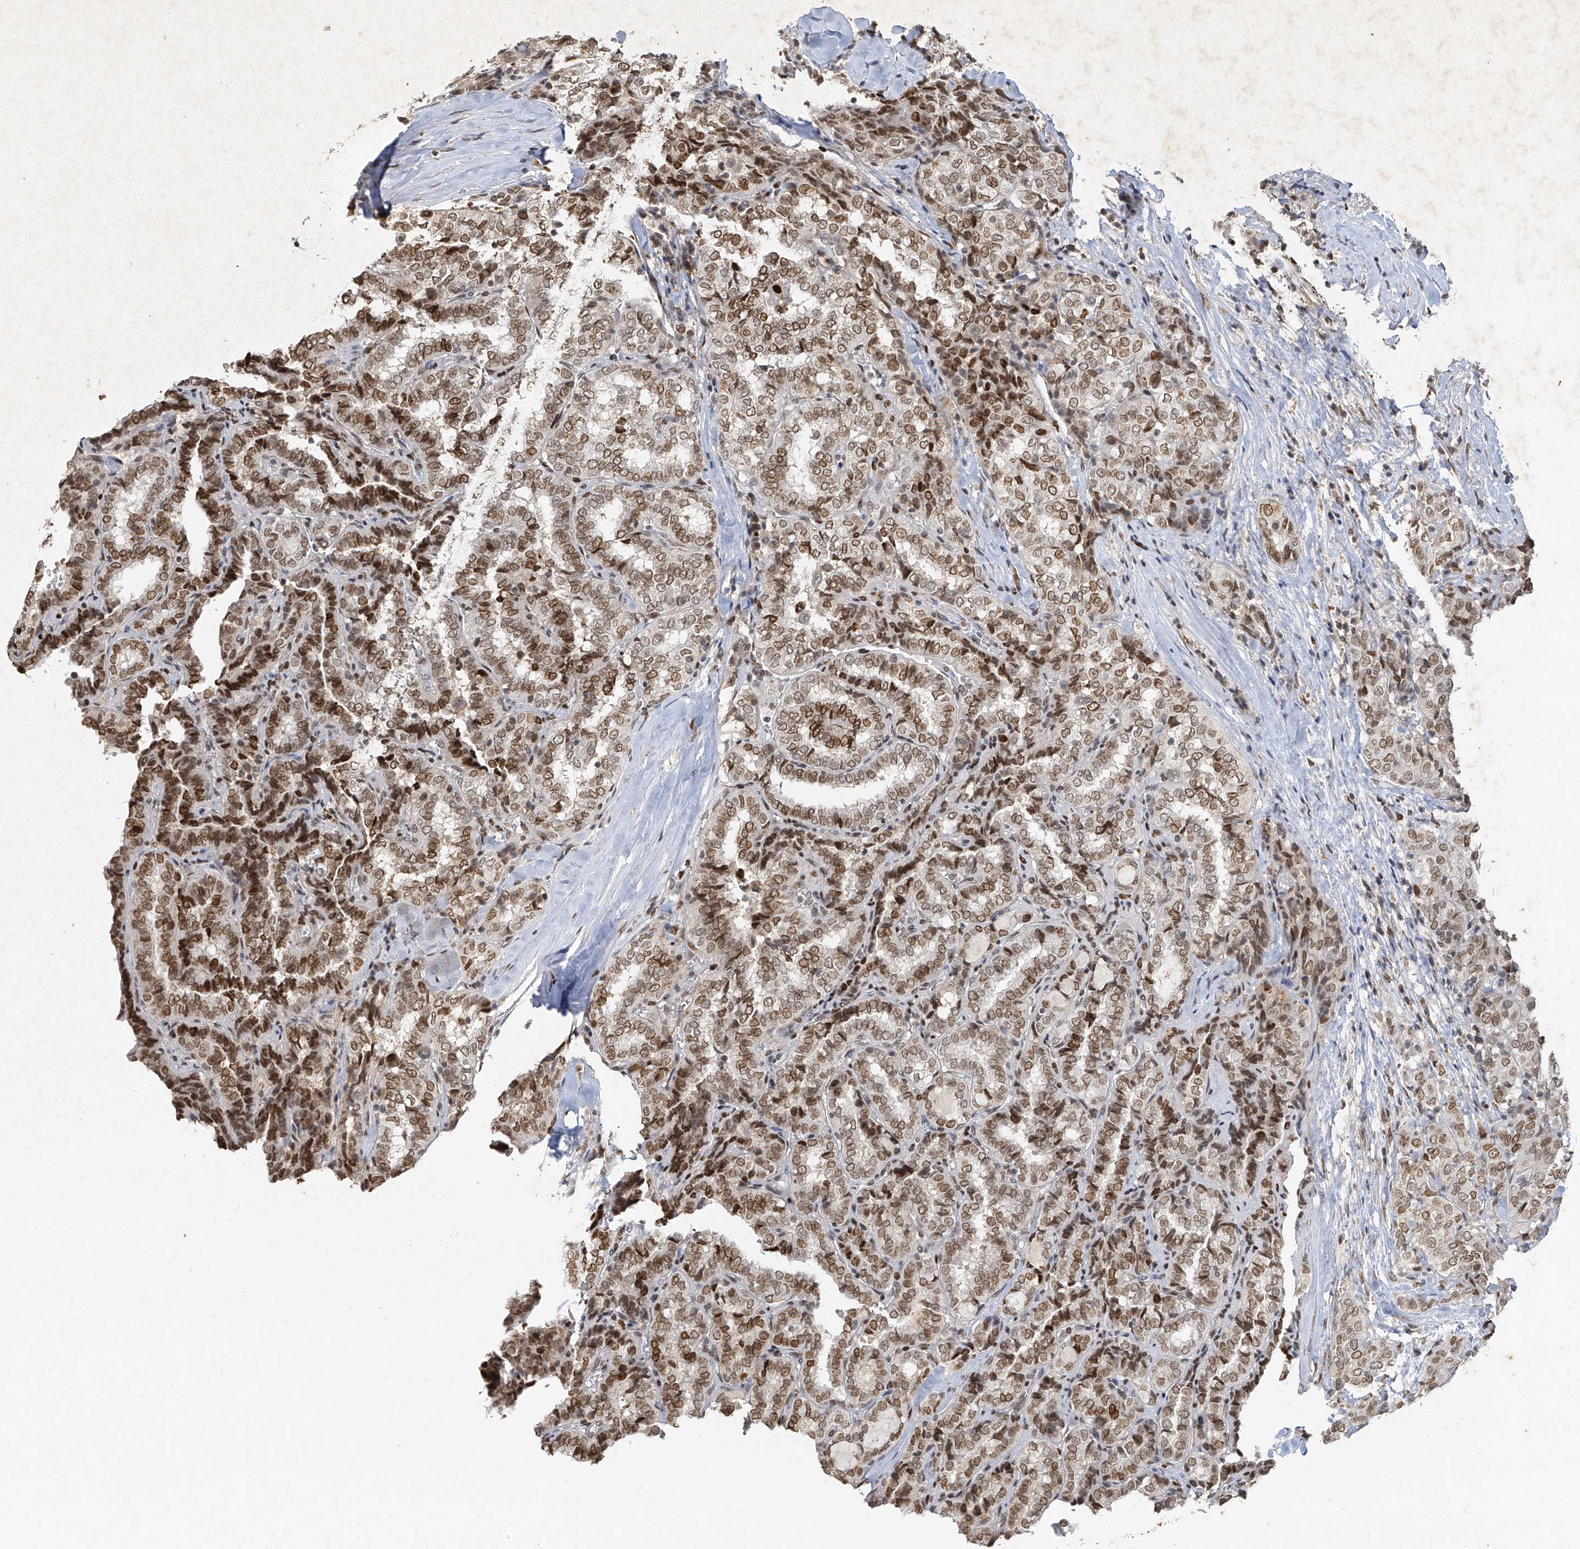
{"staining": {"intensity": "moderate", "quantity": ">75%", "location": "nuclear"}, "tissue": "thyroid cancer", "cell_type": "Tumor cells", "image_type": "cancer", "snomed": [{"axis": "morphology", "description": "Normal tissue, NOS"}, {"axis": "morphology", "description": "Papillary adenocarcinoma, NOS"}, {"axis": "topography", "description": "Thyroid gland"}], "caption": "Papillary adenocarcinoma (thyroid) stained with IHC reveals moderate nuclear staining in about >75% of tumor cells.", "gene": "ATRIP", "patient": {"sex": "female", "age": 30}}